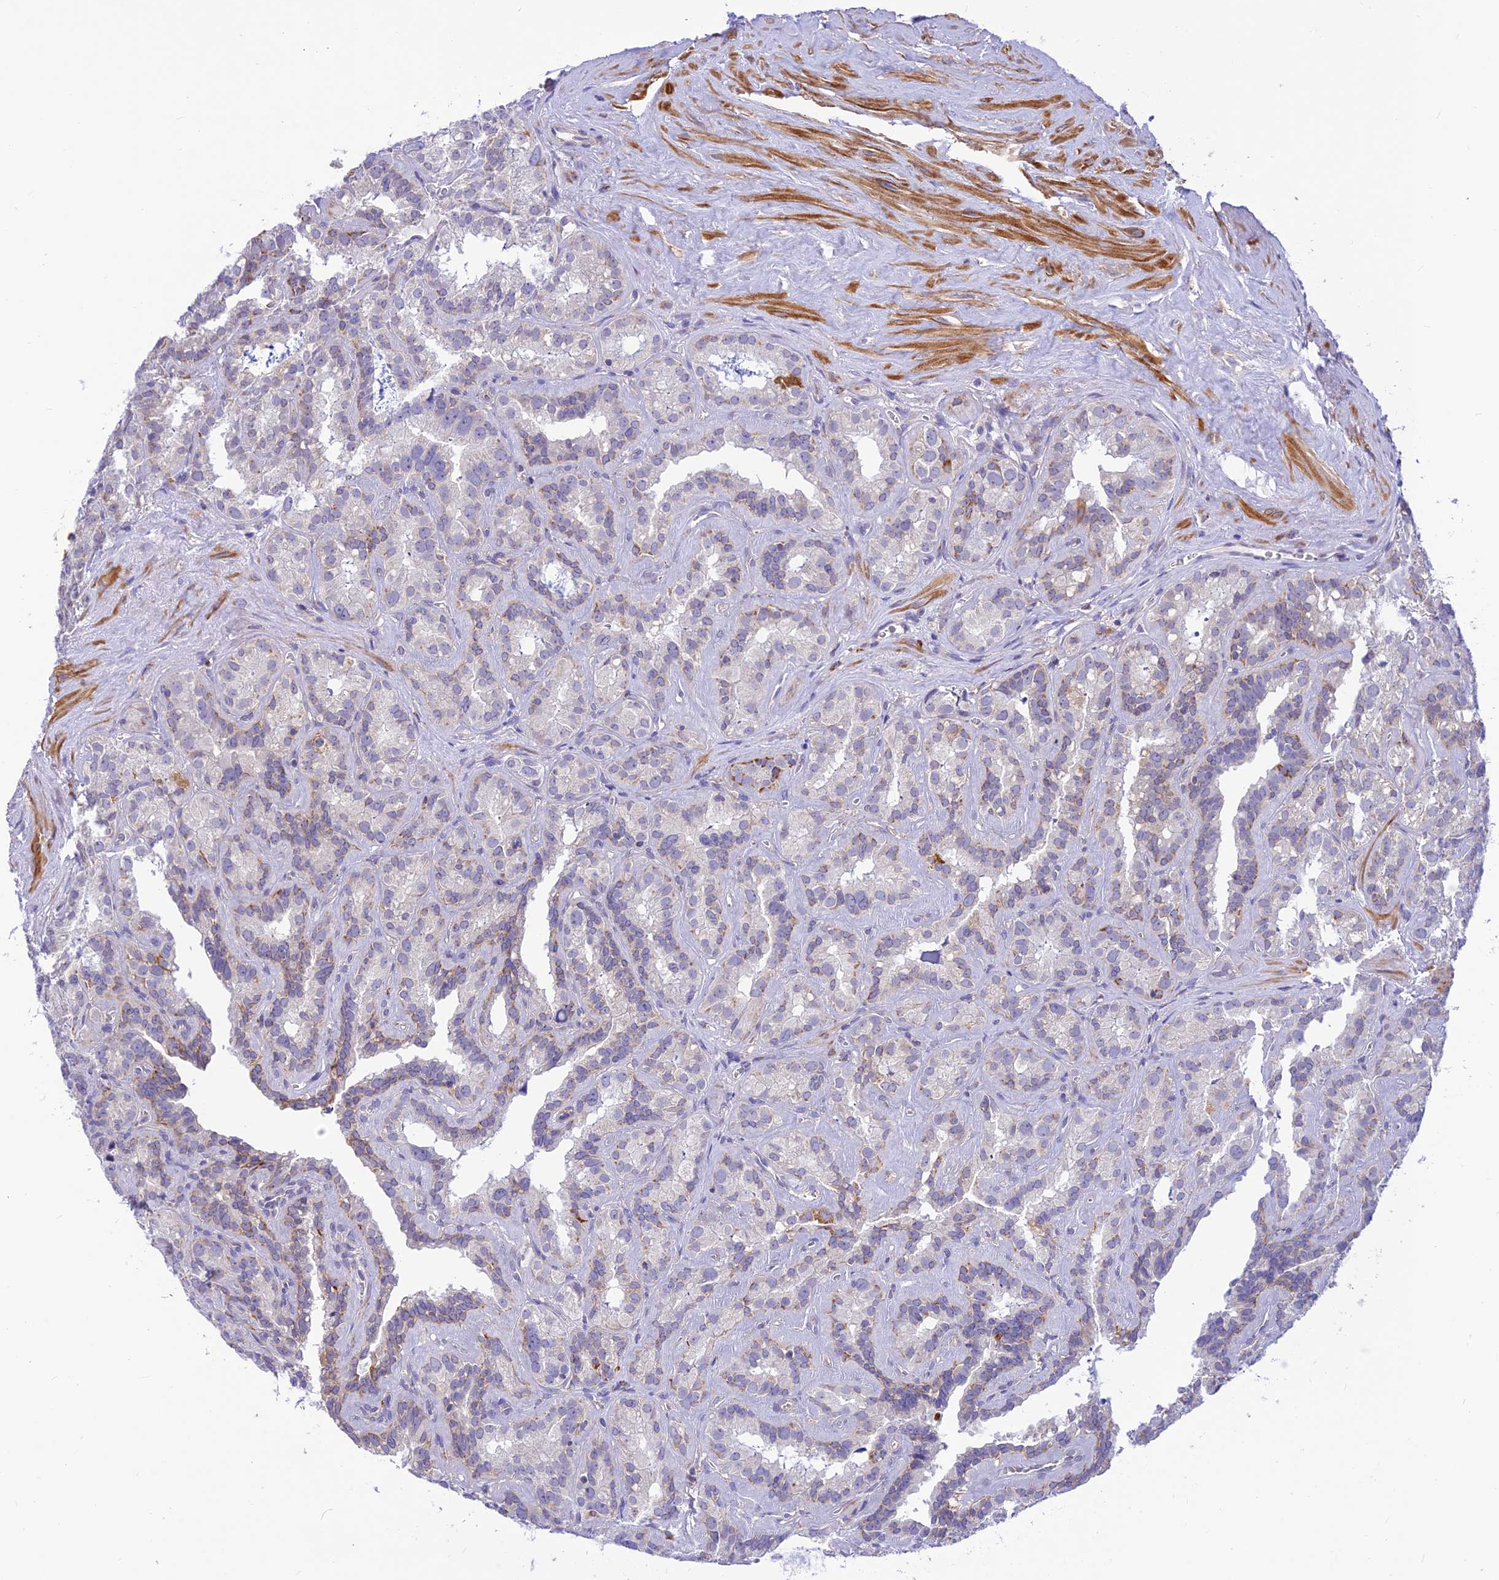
{"staining": {"intensity": "weak", "quantity": "<25%", "location": "cytoplasmic/membranous"}, "tissue": "seminal vesicle", "cell_type": "Glandular cells", "image_type": "normal", "snomed": [{"axis": "morphology", "description": "Normal tissue, NOS"}, {"axis": "topography", "description": "Prostate"}, {"axis": "topography", "description": "Seminal veicle"}], "caption": "Immunohistochemistry (IHC) micrograph of benign human seminal vesicle stained for a protein (brown), which demonstrates no expression in glandular cells. (DAB immunohistochemistry (IHC), high magnification).", "gene": "FAM186B", "patient": {"sex": "male", "age": 59}}